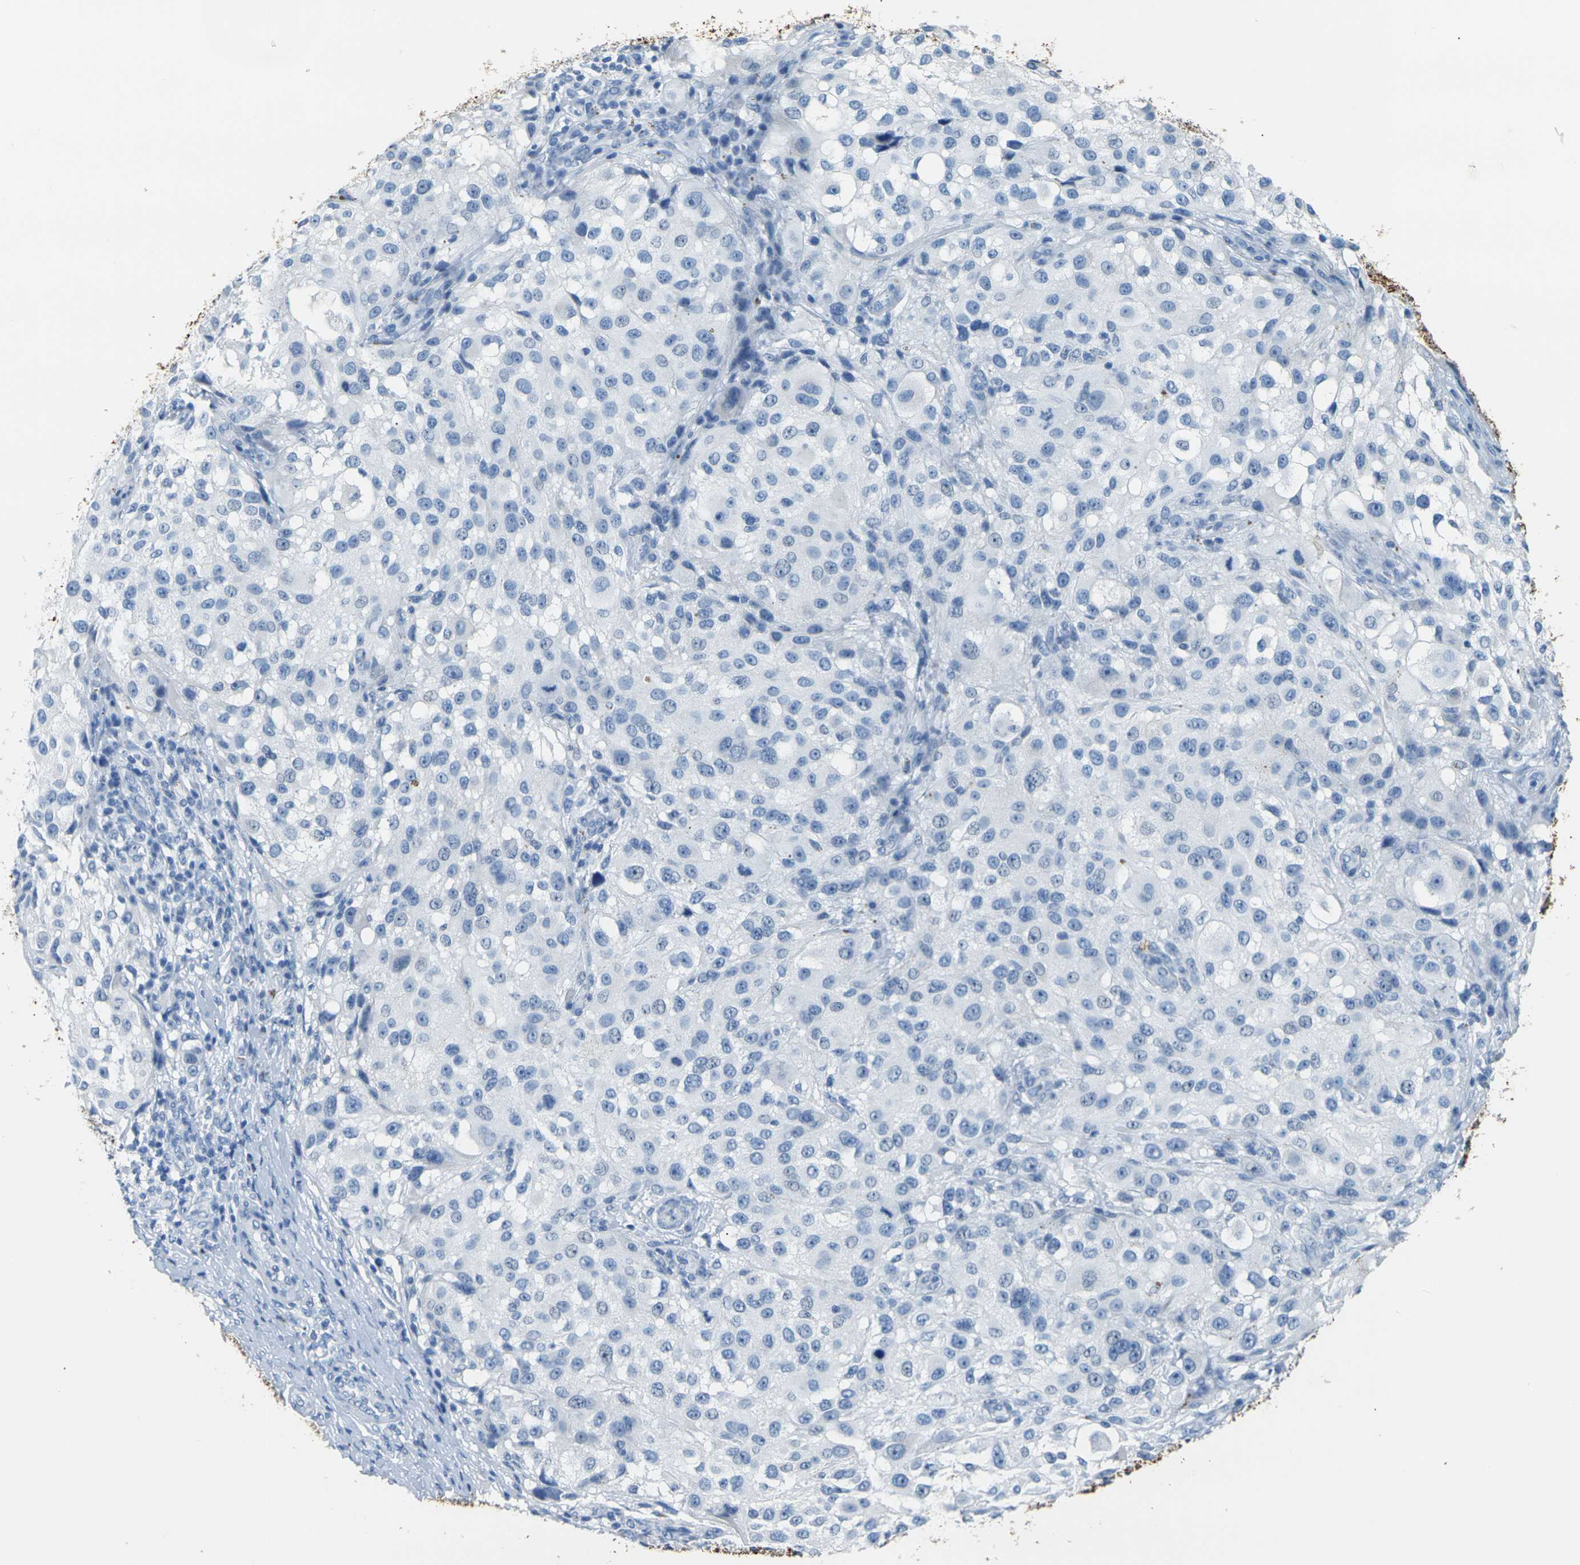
{"staining": {"intensity": "negative", "quantity": "none", "location": "none"}, "tissue": "melanoma", "cell_type": "Tumor cells", "image_type": "cancer", "snomed": [{"axis": "morphology", "description": "Necrosis, NOS"}, {"axis": "morphology", "description": "Malignant melanoma, NOS"}, {"axis": "topography", "description": "Skin"}], "caption": "A micrograph of melanoma stained for a protein demonstrates no brown staining in tumor cells. (DAB immunohistochemistry visualized using brightfield microscopy, high magnification).", "gene": "CLDN7", "patient": {"sex": "female", "age": 87}}